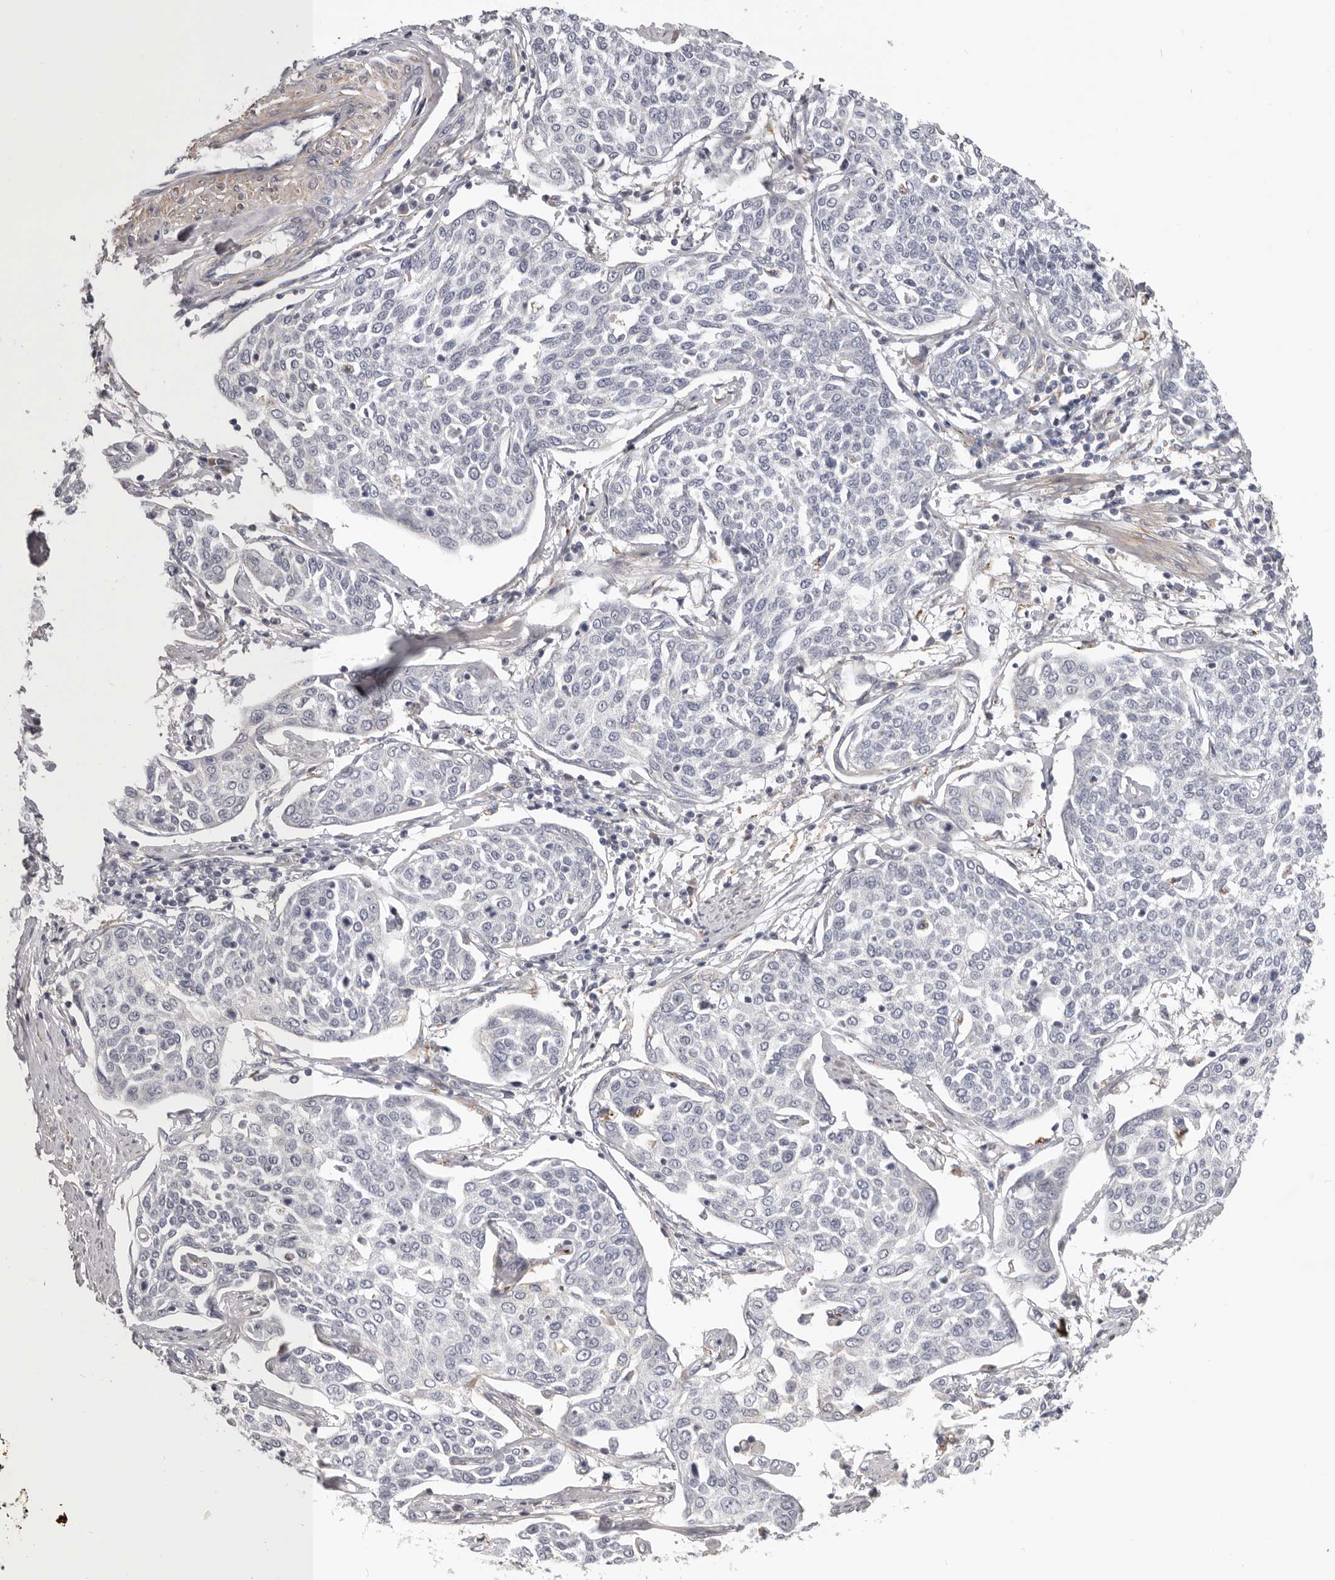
{"staining": {"intensity": "negative", "quantity": "none", "location": "none"}, "tissue": "cervical cancer", "cell_type": "Tumor cells", "image_type": "cancer", "snomed": [{"axis": "morphology", "description": "Squamous cell carcinoma, NOS"}, {"axis": "topography", "description": "Cervix"}], "caption": "An IHC micrograph of cervical cancer is shown. There is no staining in tumor cells of cervical cancer.", "gene": "MRPS10", "patient": {"sex": "female", "age": 34}}